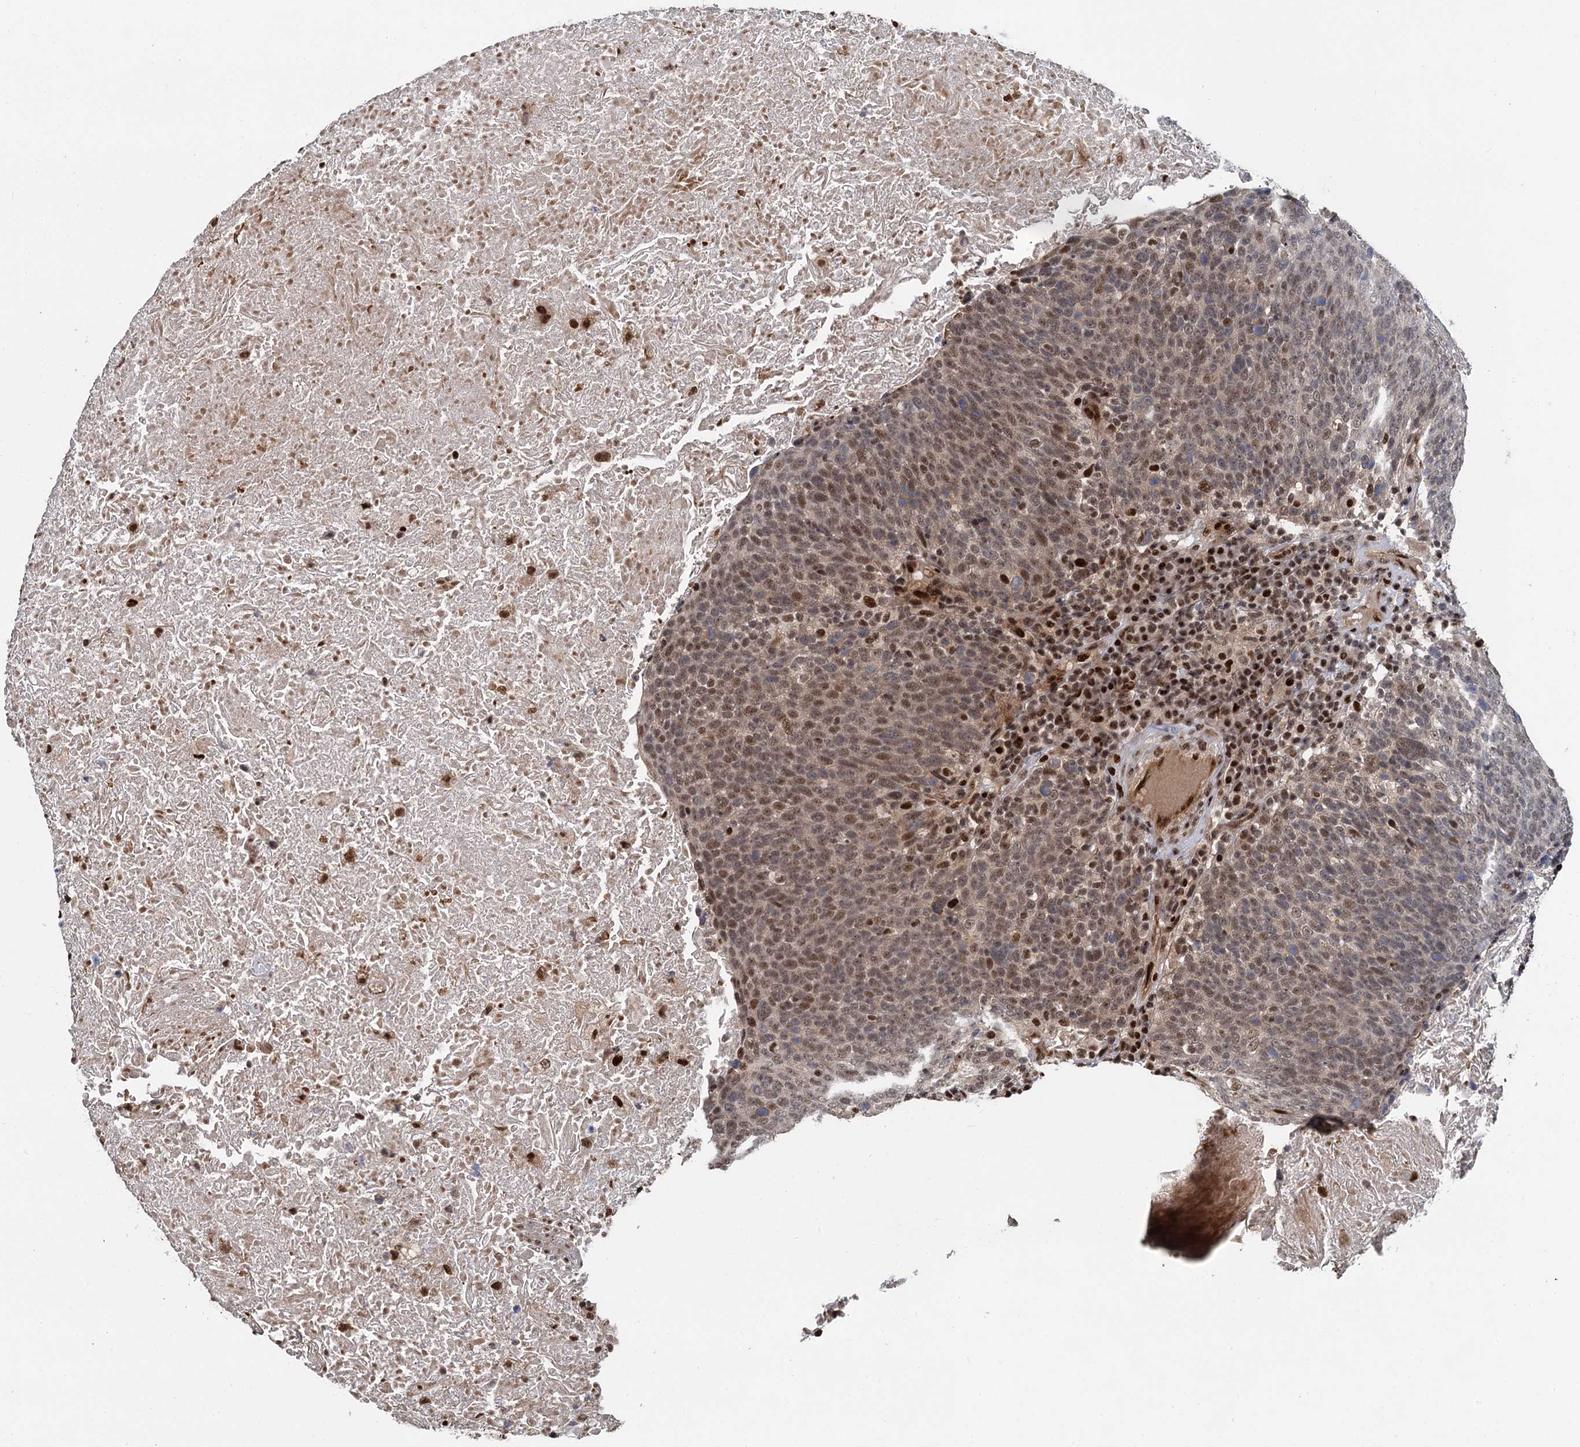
{"staining": {"intensity": "weak", "quantity": ">75%", "location": "nuclear"}, "tissue": "head and neck cancer", "cell_type": "Tumor cells", "image_type": "cancer", "snomed": [{"axis": "morphology", "description": "Squamous cell carcinoma, NOS"}, {"axis": "morphology", "description": "Squamous cell carcinoma, metastatic, NOS"}, {"axis": "topography", "description": "Lymph node"}, {"axis": "topography", "description": "Head-Neck"}], "caption": "Head and neck metastatic squamous cell carcinoma stained for a protein (brown) demonstrates weak nuclear positive positivity in about >75% of tumor cells.", "gene": "ANKRD49", "patient": {"sex": "male", "age": 62}}